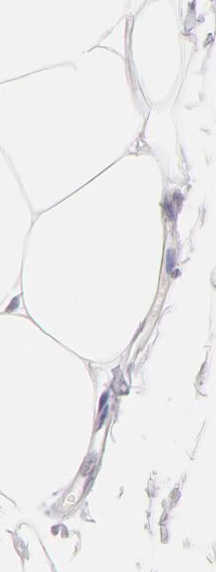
{"staining": {"intensity": "negative", "quantity": "none", "location": "none"}, "tissue": "adipose tissue", "cell_type": "Adipocytes", "image_type": "normal", "snomed": [{"axis": "morphology", "description": "Normal tissue, NOS"}, {"axis": "topography", "description": "Breast"}], "caption": "IHC histopathology image of unremarkable human adipose tissue stained for a protein (brown), which reveals no staining in adipocytes.", "gene": "CD44", "patient": {"sex": "female", "age": 45}}